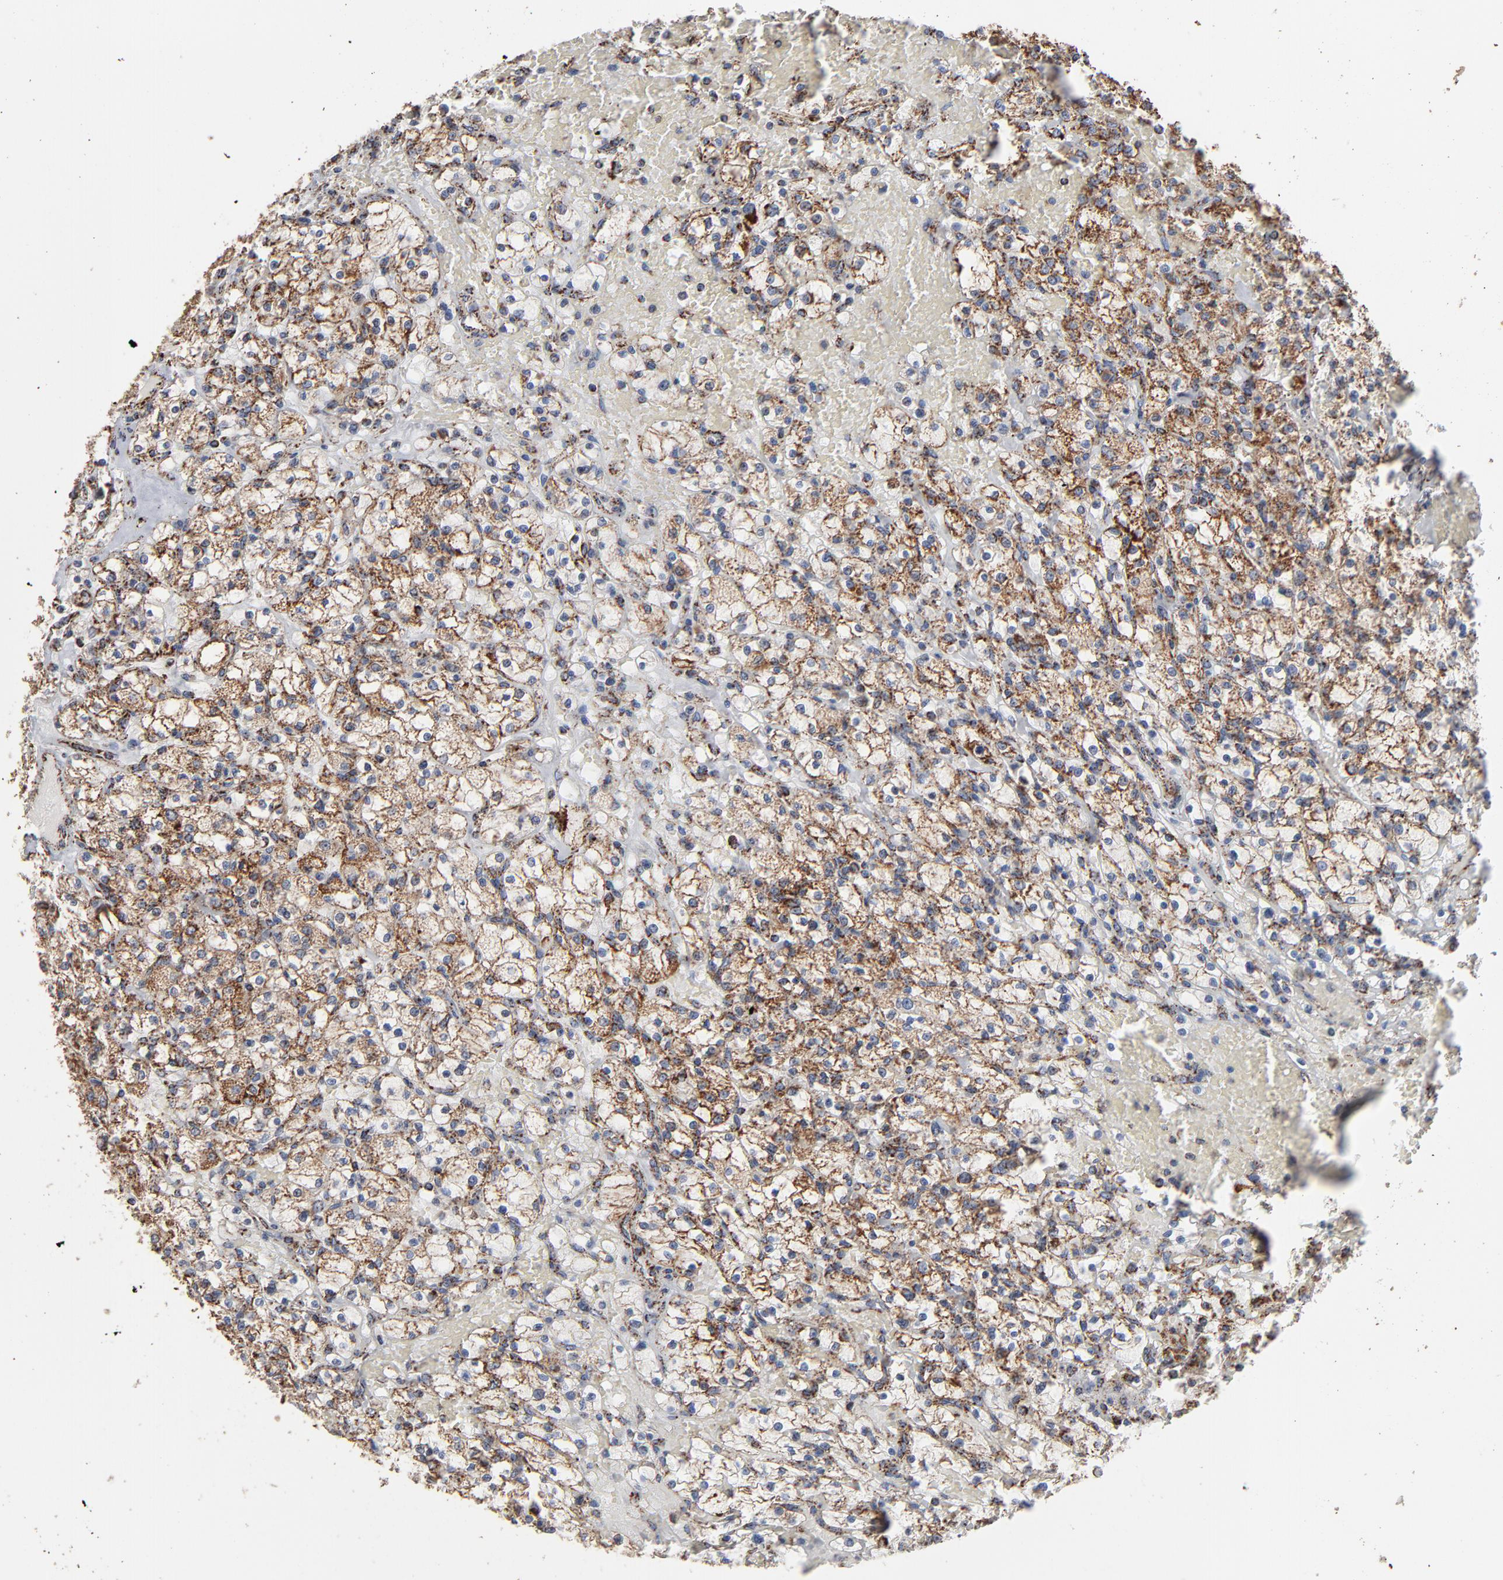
{"staining": {"intensity": "strong", "quantity": ">75%", "location": "cytoplasmic/membranous"}, "tissue": "renal cancer", "cell_type": "Tumor cells", "image_type": "cancer", "snomed": [{"axis": "morphology", "description": "Adenocarcinoma, NOS"}, {"axis": "topography", "description": "Kidney"}], "caption": "Immunohistochemical staining of renal adenocarcinoma shows strong cytoplasmic/membranous protein staining in about >75% of tumor cells.", "gene": "UQCRC1", "patient": {"sex": "female", "age": 83}}